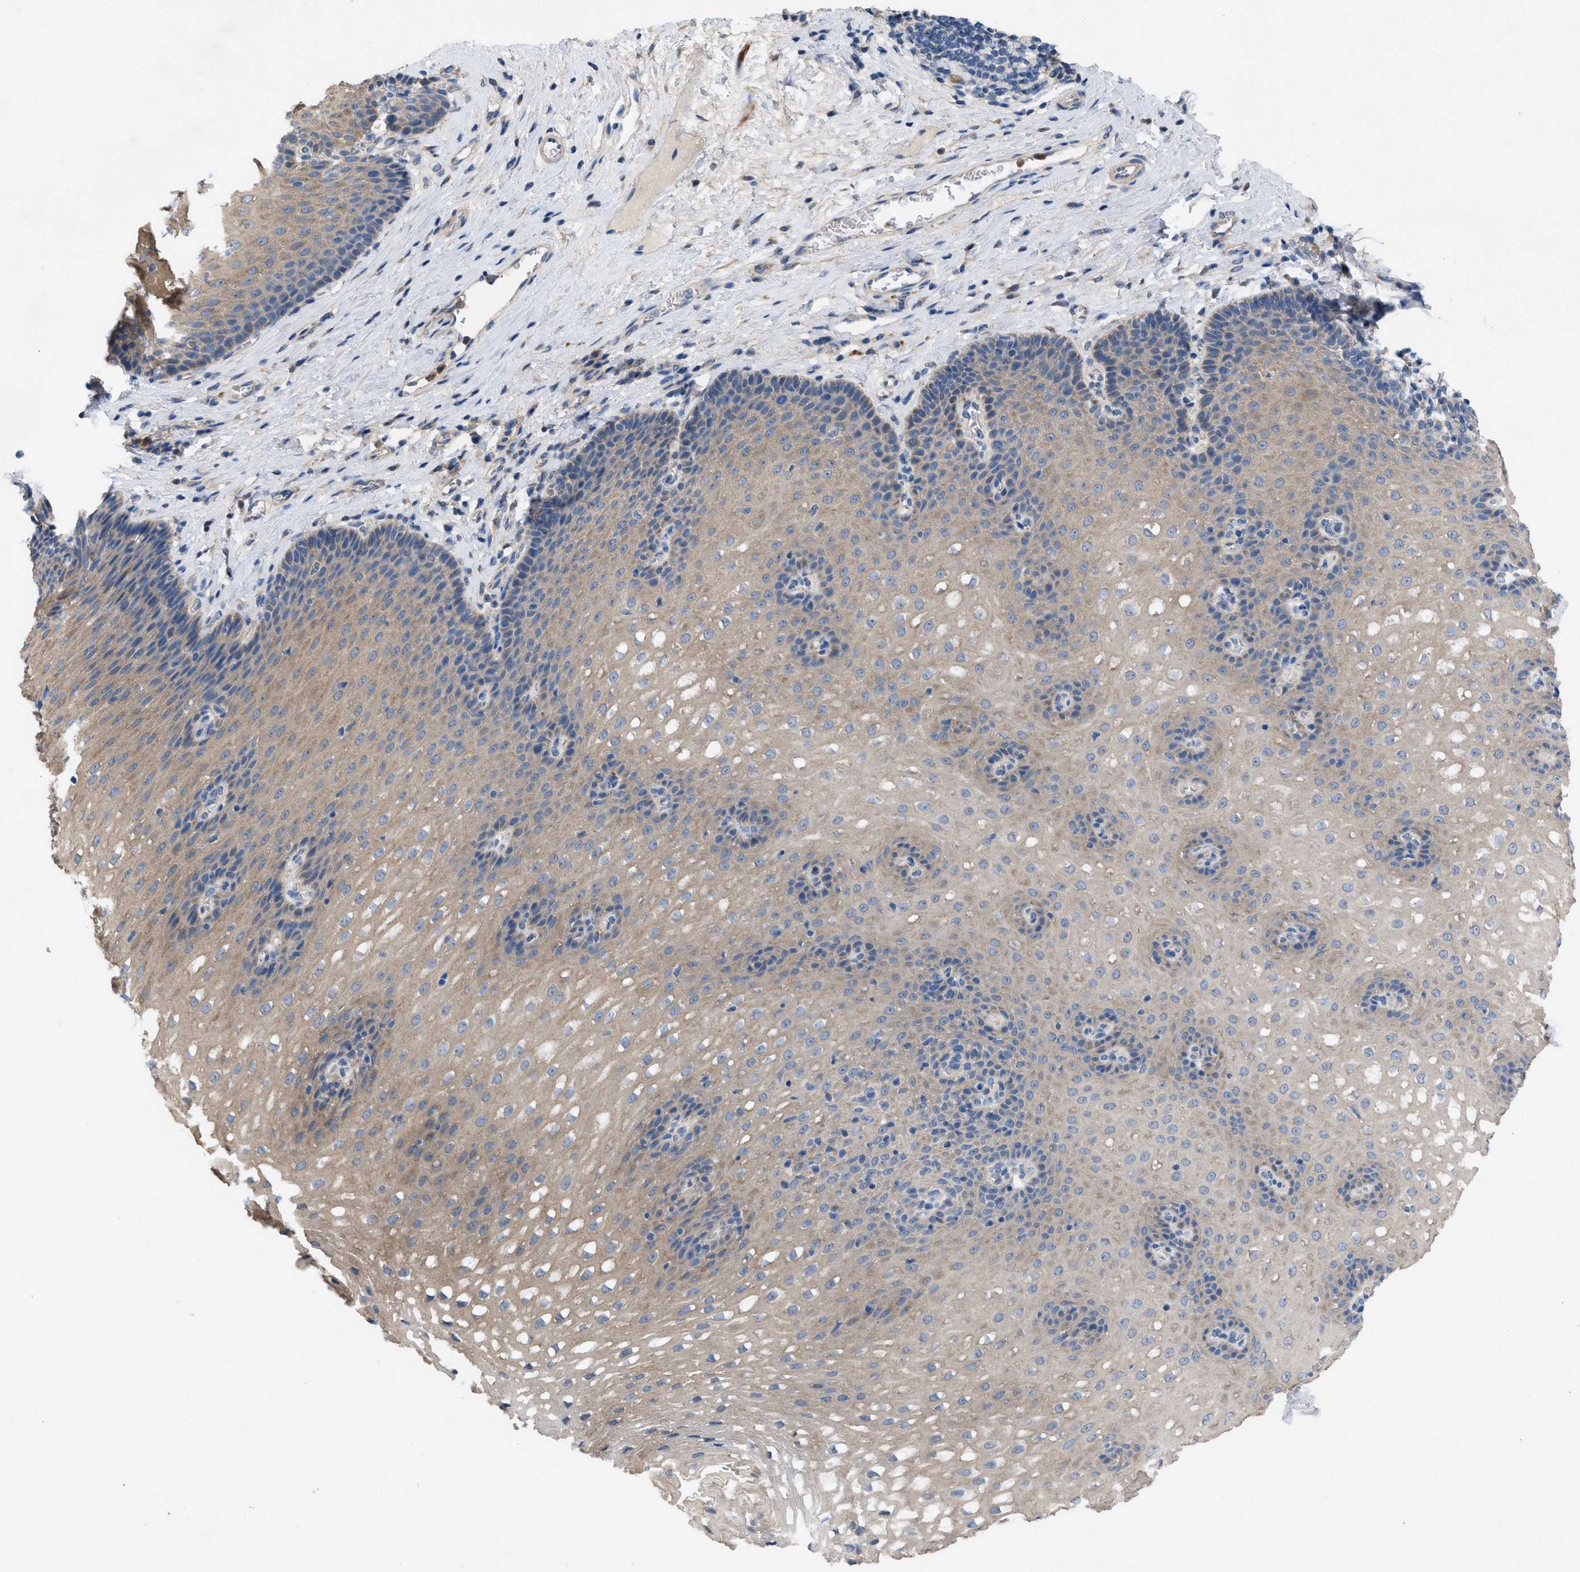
{"staining": {"intensity": "weak", "quantity": ">75%", "location": "cytoplasmic/membranous"}, "tissue": "esophagus", "cell_type": "Squamous epithelial cells", "image_type": "normal", "snomed": [{"axis": "morphology", "description": "Normal tissue, NOS"}, {"axis": "topography", "description": "Esophagus"}], "caption": "Human esophagus stained for a protein (brown) exhibits weak cytoplasmic/membranous positive positivity in about >75% of squamous epithelial cells.", "gene": "PLPPR5", "patient": {"sex": "male", "age": 48}}